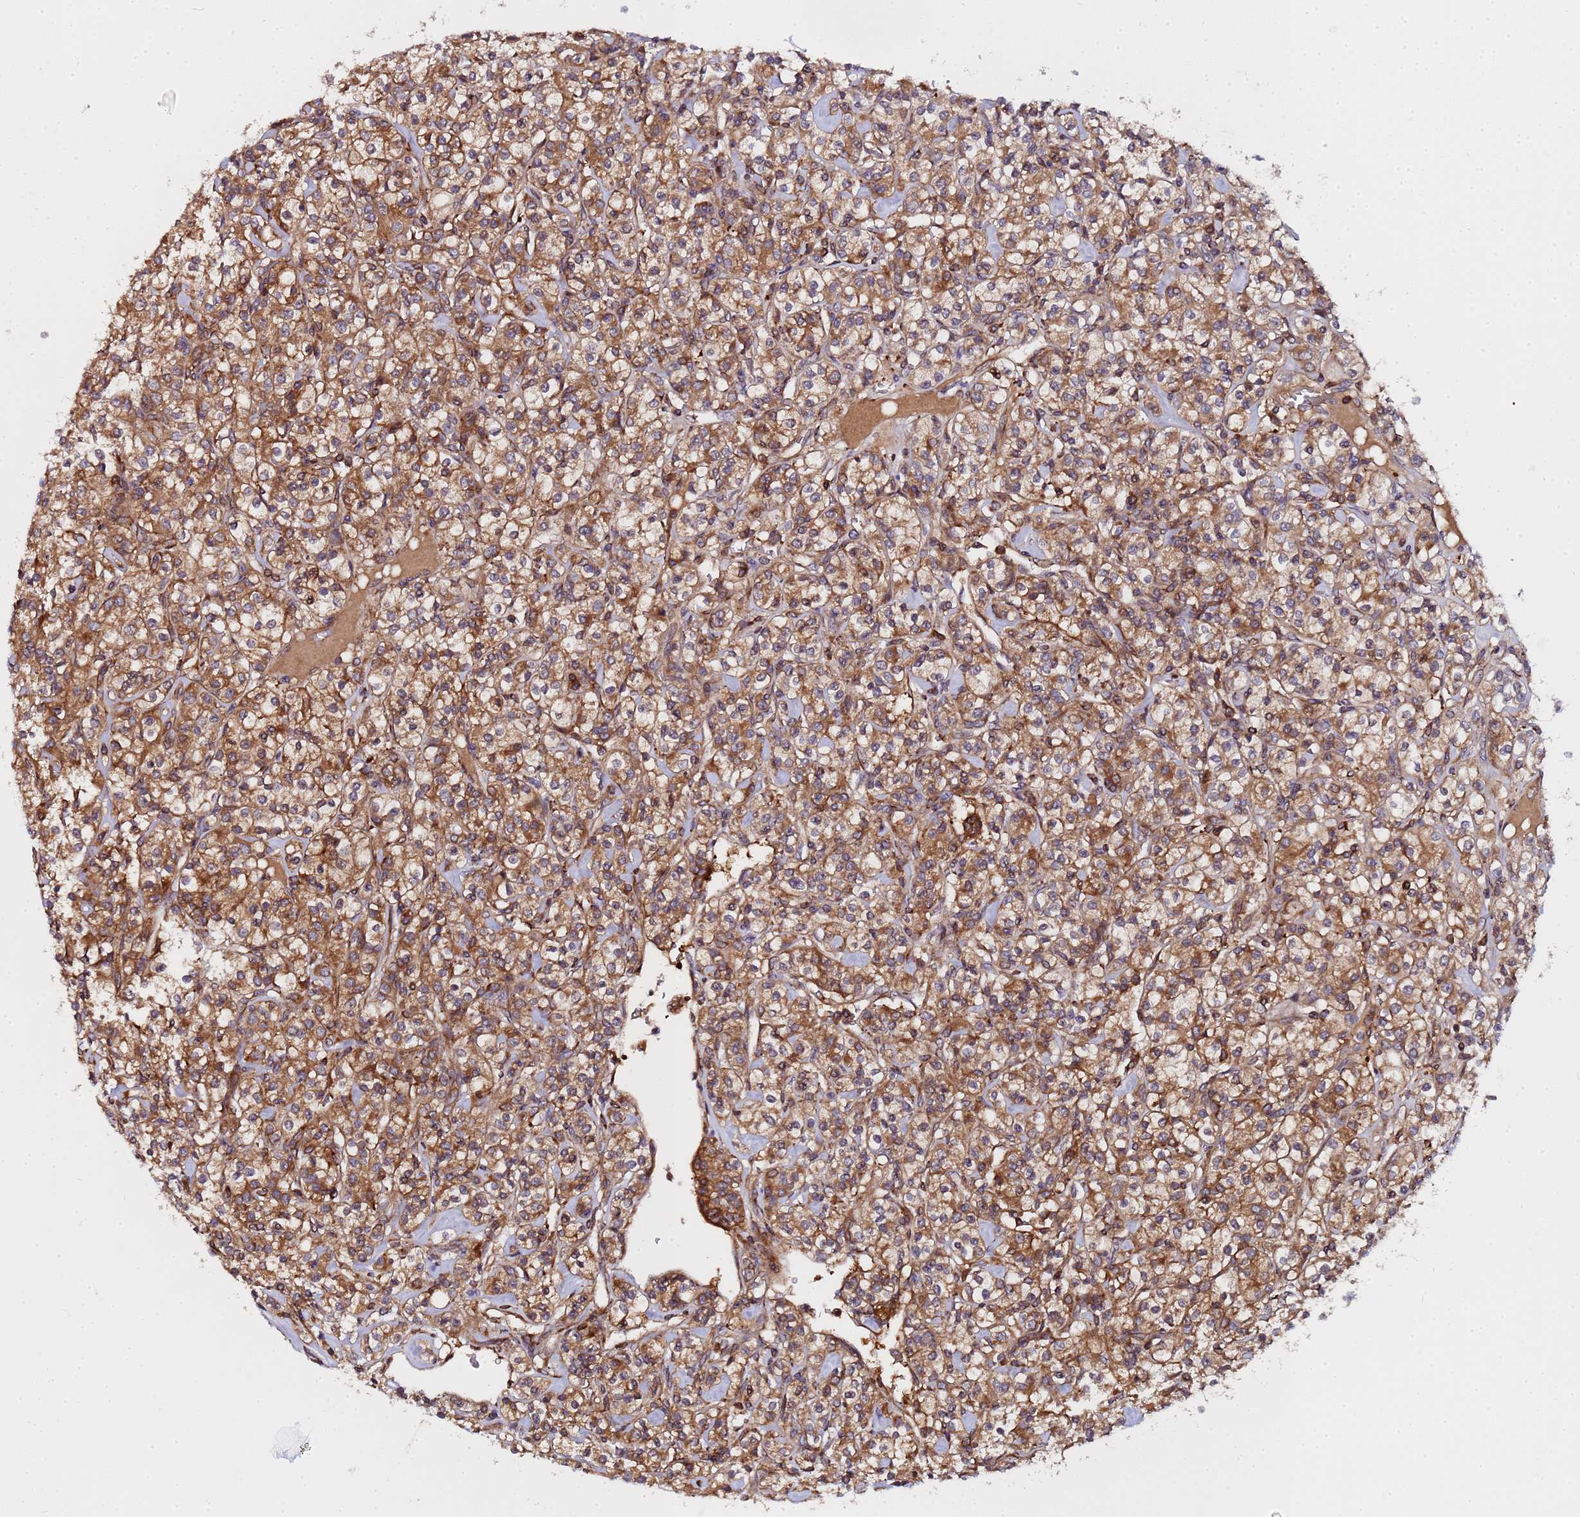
{"staining": {"intensity": "moderate", "quantity": ">75%", "location": "cytoplasmic/membranous"}, "tissue": "renal cancer", "cell_type": "Tumor cells", "image_type": "cancer", "snomed": [{"axis": "morphology", "description": "Adenocarcinoma, NOS"}, {"axis": "topography", "description": "Kidney"}], "caption": "Immunohistochemistry (DAB (3,3'-diaminobenzidine)) staining of human renal cancer exhibits moderate cytoplasmic/membranous protein positivity in approximately >75% of tumor cells.", "gene": "MOCS1", "patient": {"sex": "male", "age": 77}}